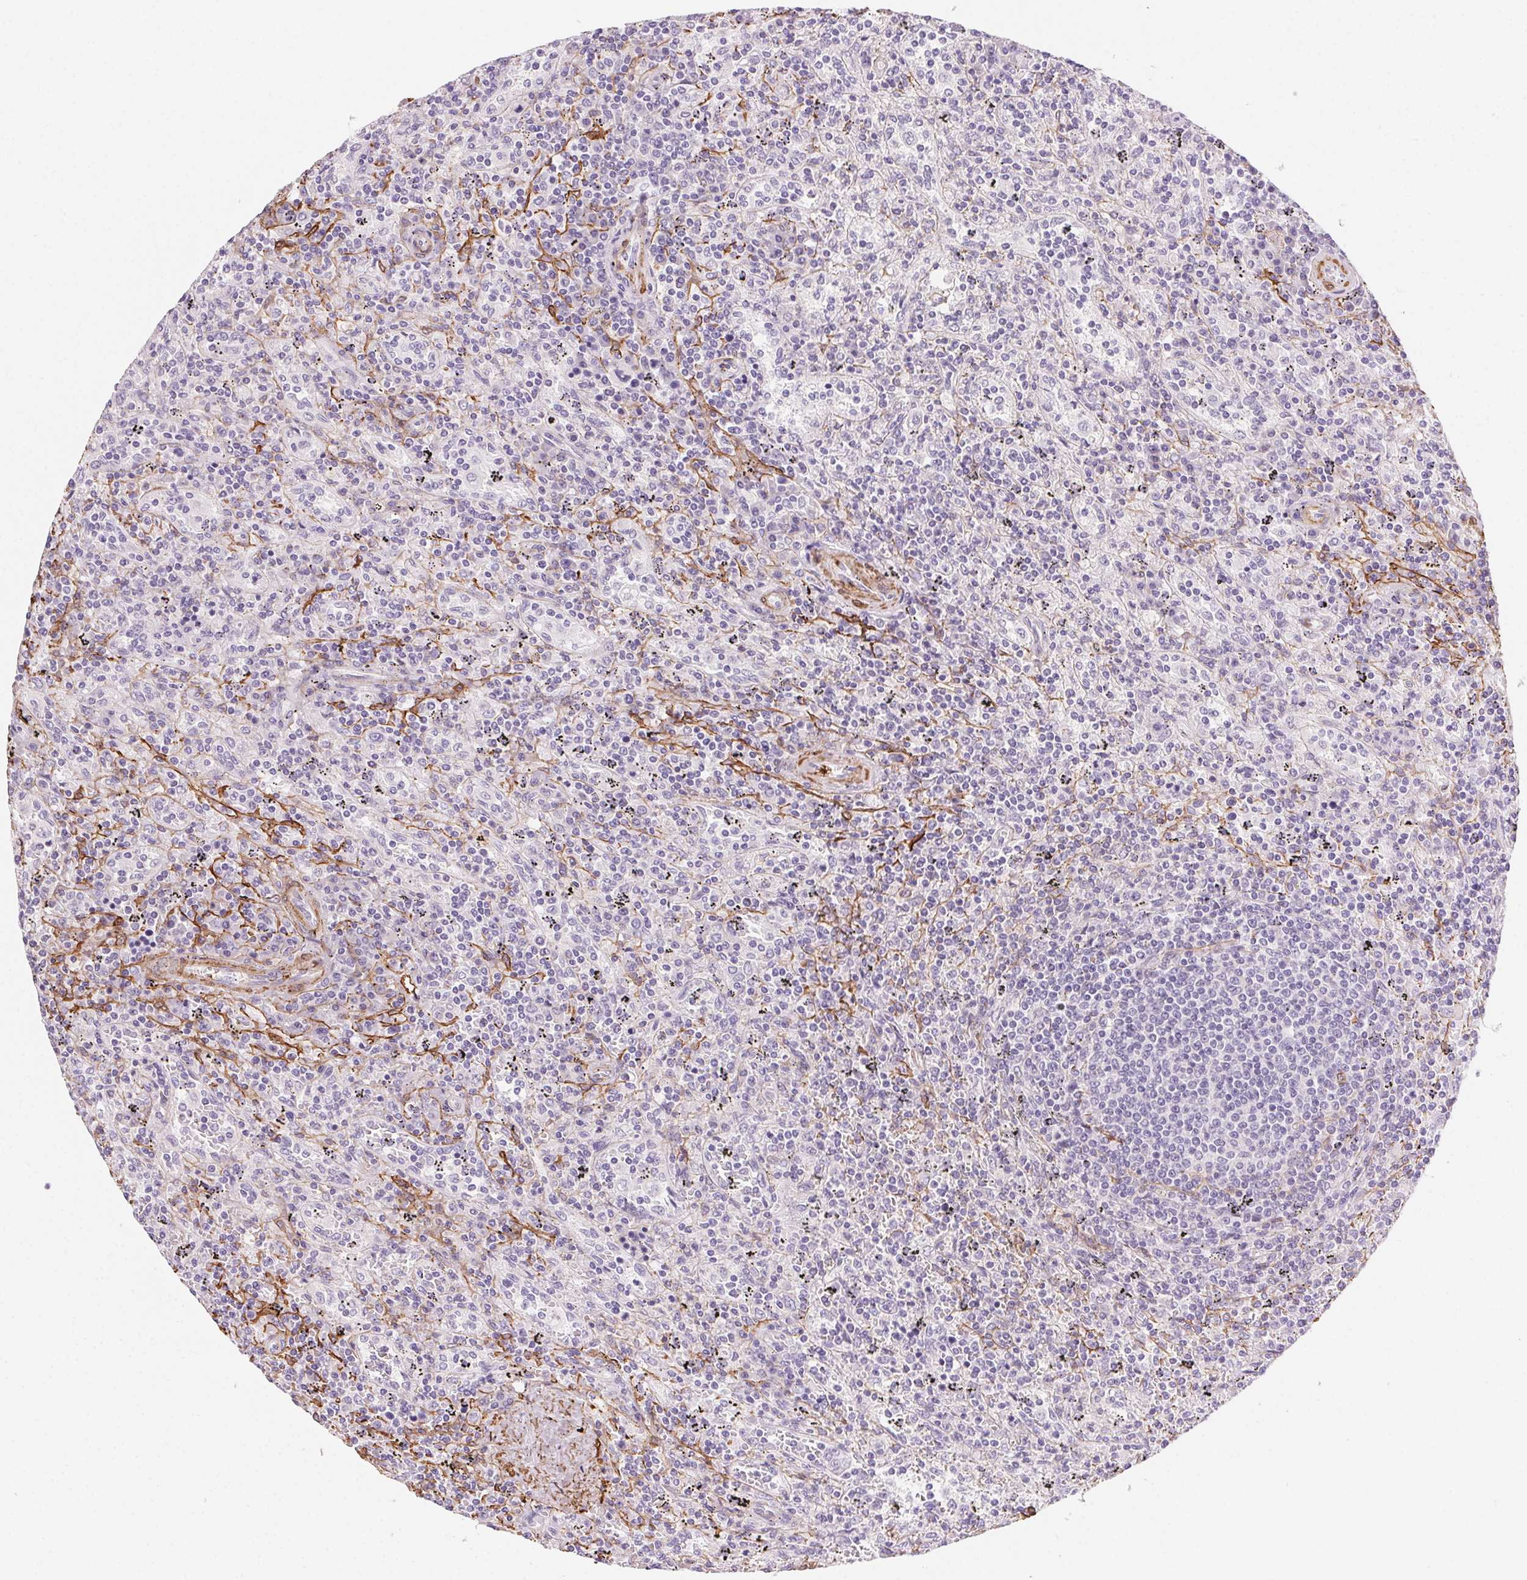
{"staining": {"intensity": "negative", "quantity": "none", "location": "none"}, "tissue": "lymphoma", "cell_type": "Tumor cells", "image_type": "cancer", "snomed": [{"axis": "morphology", "description": "Malignant lymphoma, non-Hodgkin's type, Low grade"}, {"axis": "topography", "description": "Spleen"}], "caption": "This is an IHC image of human lymphoma. There is no staining in tumor cells.", "gene": "GPX8", "patient": {"sex": "male", "age": 62}}